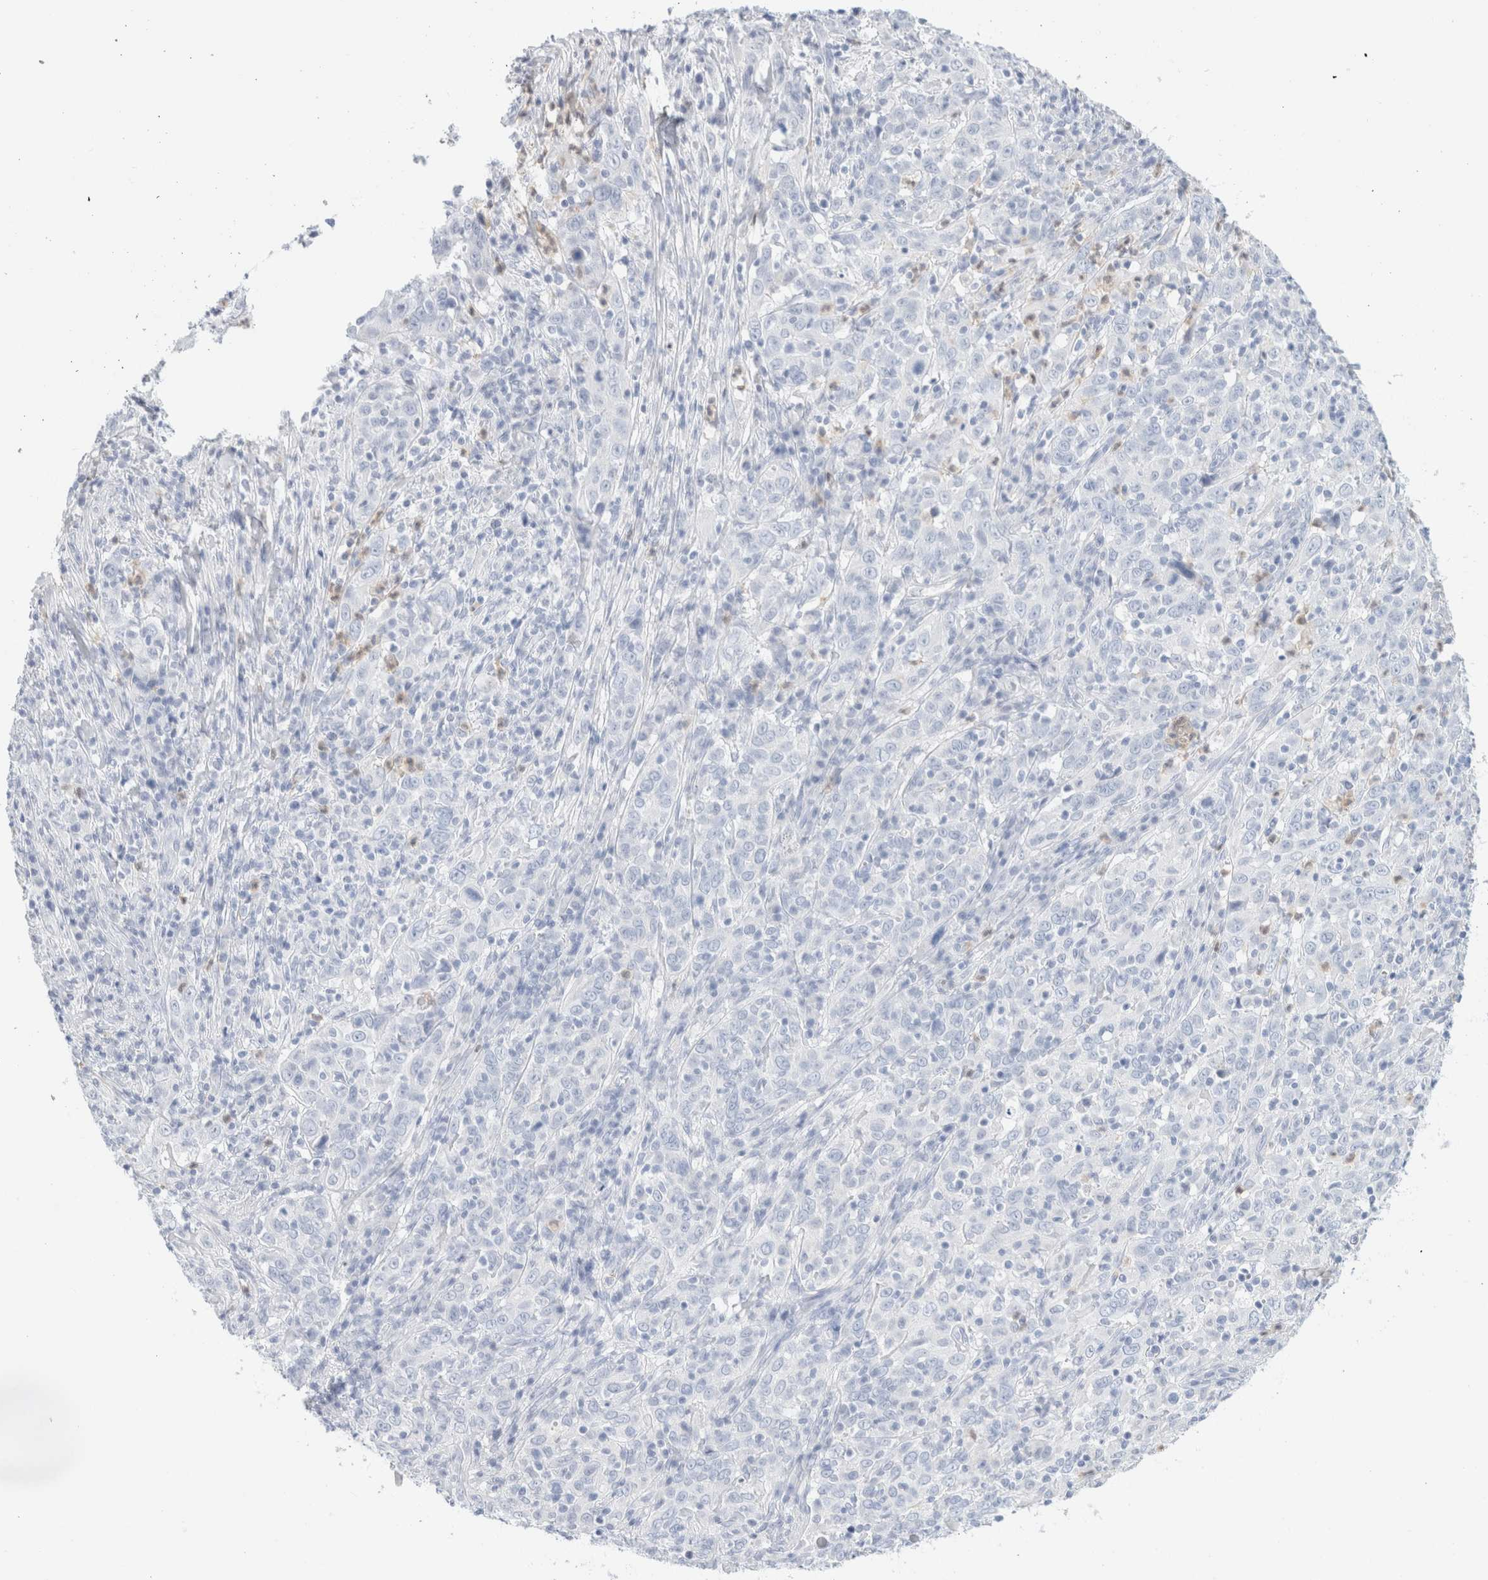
{"staining": {"intensity": "negative", "quantity": "none", "location": "none"}, "tissue": "cervical cancer", "cell_type": "Tumor cells", "image_type": "cancer", "snomed": [{"axis": "morphology", "description": "Squamous cell carcinoma, NOS"}, {"axis": "topography", "description": "Cervix"}], "caption": "A photomicrograph of cervical squamous cell carcinoma stained for a protein exhibits no brown staining in tumor cells. (Immunohistochemistry, brightfield microscopy, high magnification).", "gene": "ARG1", "patient": {"sex": "female", "age": 46}}